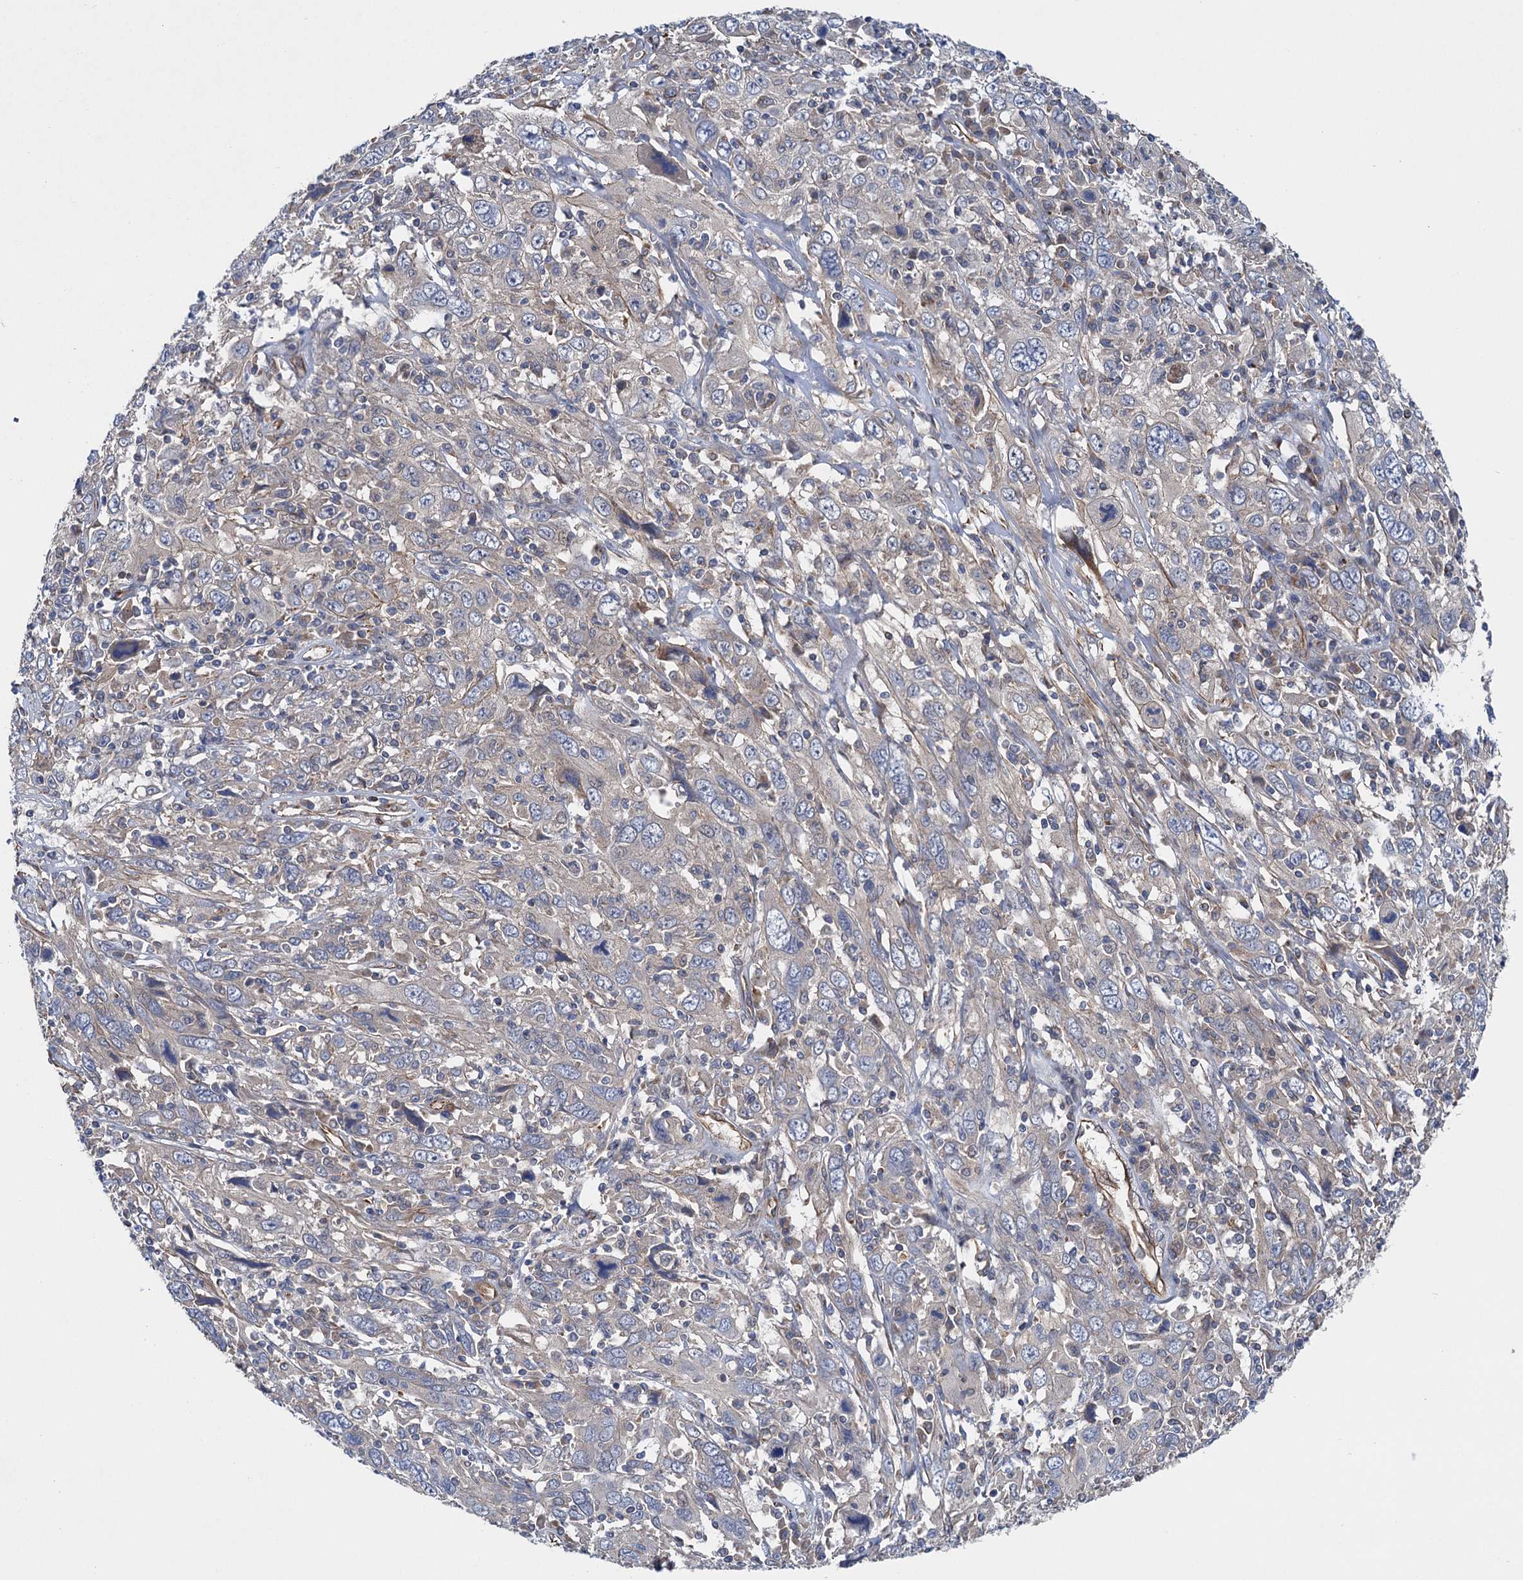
{"staining": {"intensity": "negative", "quantity": "none", "location": "none"}, "tissue": "cervical cancer", "cell_type": "Tumor cells", "image_type": "cancer", "snomed": [{"axis": "morphology", "description": "Squamous cell carcinoma, NOS"}, {"axis": "topography", "description": "Cervix"}], "caption": "A histopathology image of cervical cancer stained for a protein shows no brown staining in tumor cells.", "gene": "PJA2", "patient": {"sex": "female", "age": 46}}